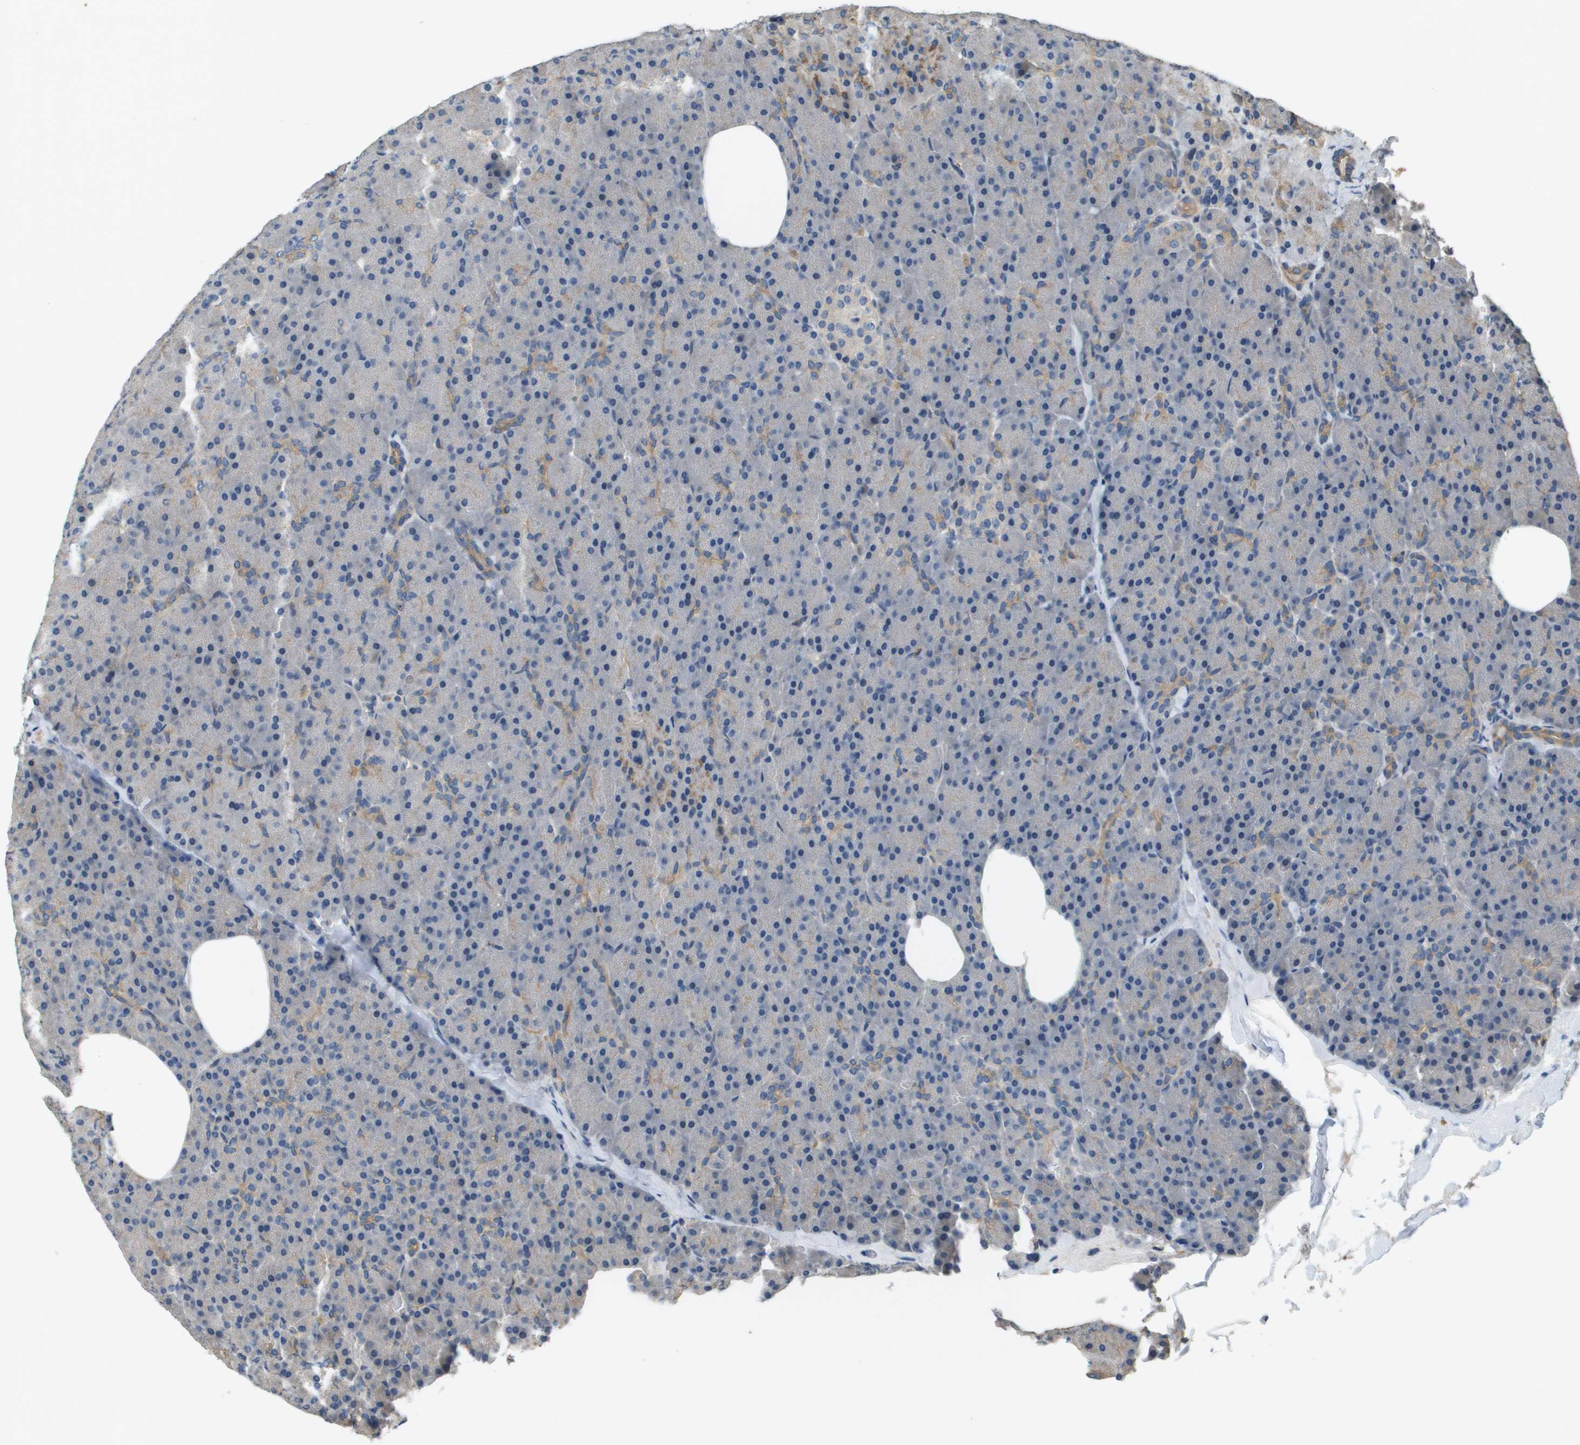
{"staining": {"intensity": "moderate", "quantity": "<25%", "location": "cytoplasmic/membranous"}, "tissue": "pancreas", "cell_type": "Exocrine glandular cells", "image_type": "normal", "snomed": [{"axis": "morphology", "description": "Normal tissue, NOS"}, {"axis": "topography", "description": "Pancreas"}], "caption": "IHC histopathology image of normal pancreas: pancreas stained using immunohistochemistry shows low levels of moderate protein expression localized specifically in the cytoplasmic/membranous of exocrine glandular cells, appearing as a cytoplasmic/membranous brown color.", "gene": "KRT23", "patient": {"sex": "female", "age": 35}}